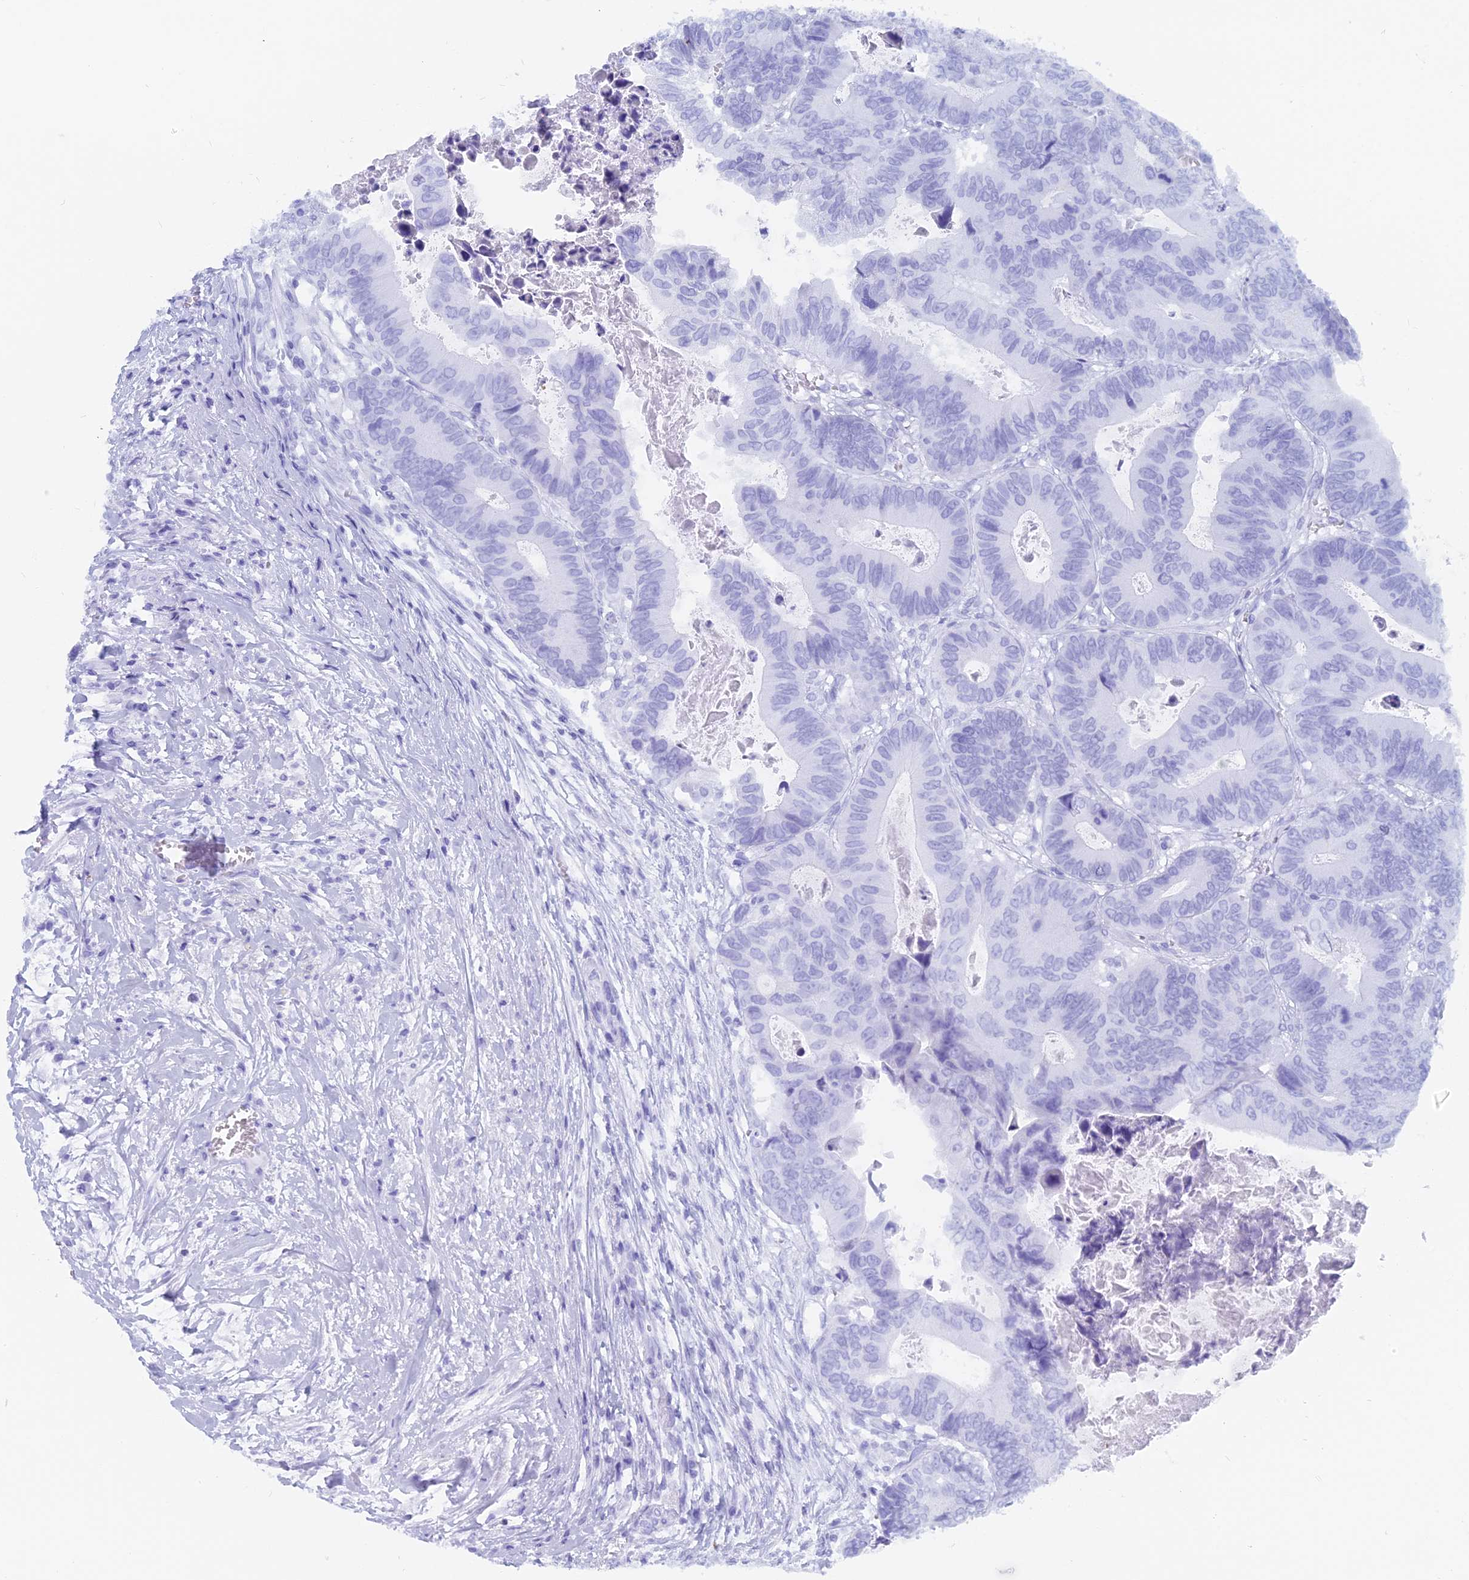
{"staining": {"intensity": "negative", "quantity": "none", "location": "none"}, "tissue": "colorectal cancer", "cell_type": "Tumor cells", "image_type": "cancer", "snomed": [{"axis": "morphology", "description": "Adenocarcinoma, NOS"}, {"axis": "topography", "description": "Colon"}], "caption": "This is an immunohistochemistry (IHC) image of human adenocarcinoma (colorectal). There is no staining in tumor cells.", "gene": "CAPS", "patient": {"sex": "male", "age": 85}}